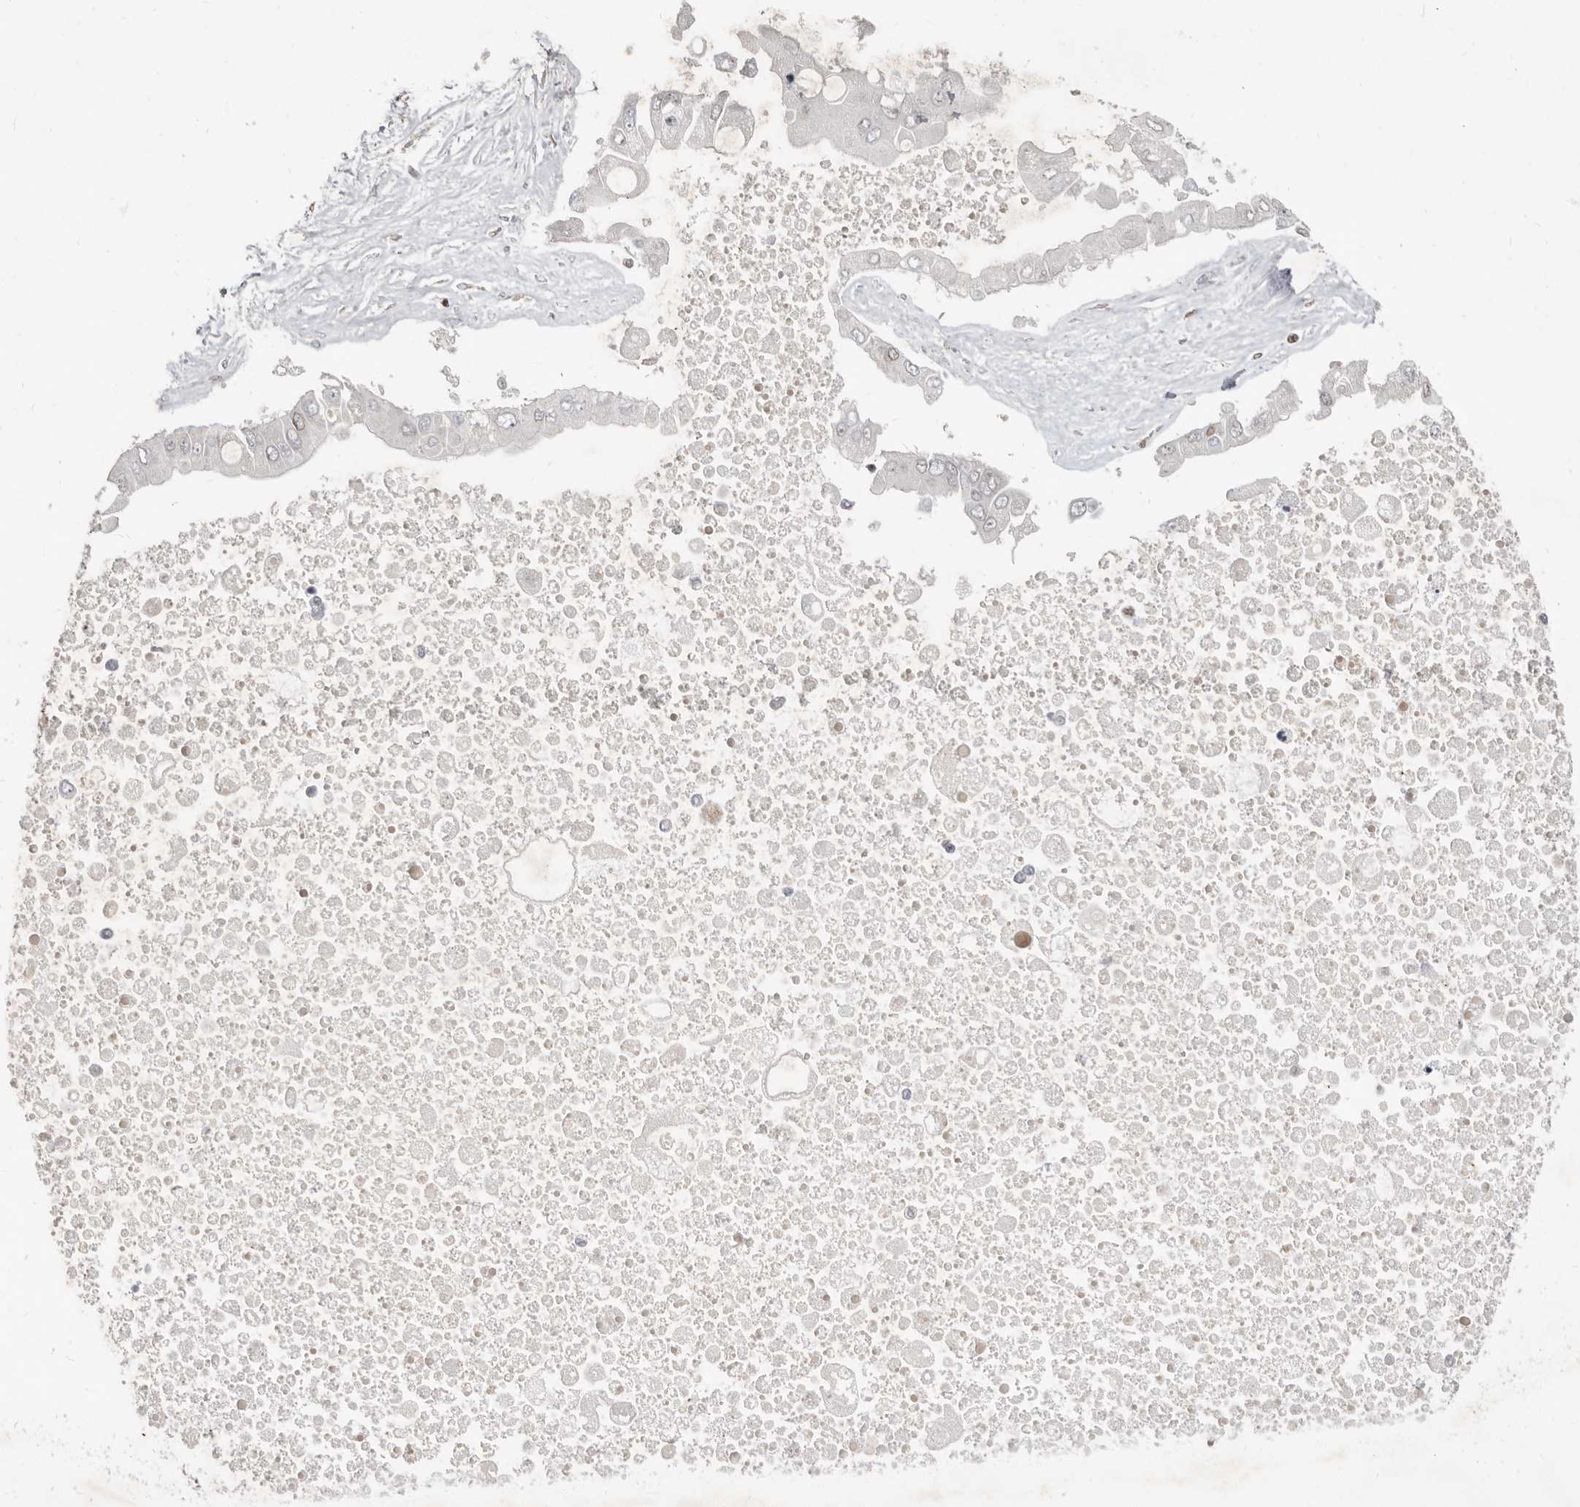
{"staining": {"intensity": "weak", "quantity": "<25%", "location": "nuclear"}, "tissue": "liver cancer", "cell_type": "Tumor cells", "image_type": "cancer", "snomed": [{"axis": "morphology", "description": "Cholangiocarcinoma"}, {"axis": "topography", "description": "Liver"}], "caption": "A photomicrograph of liver cholangiocarcinoma stained for a protein shows no brown staining in tumor cells.", "gene": "NUP153", "patient": {"sex": "male", "age": 50}}